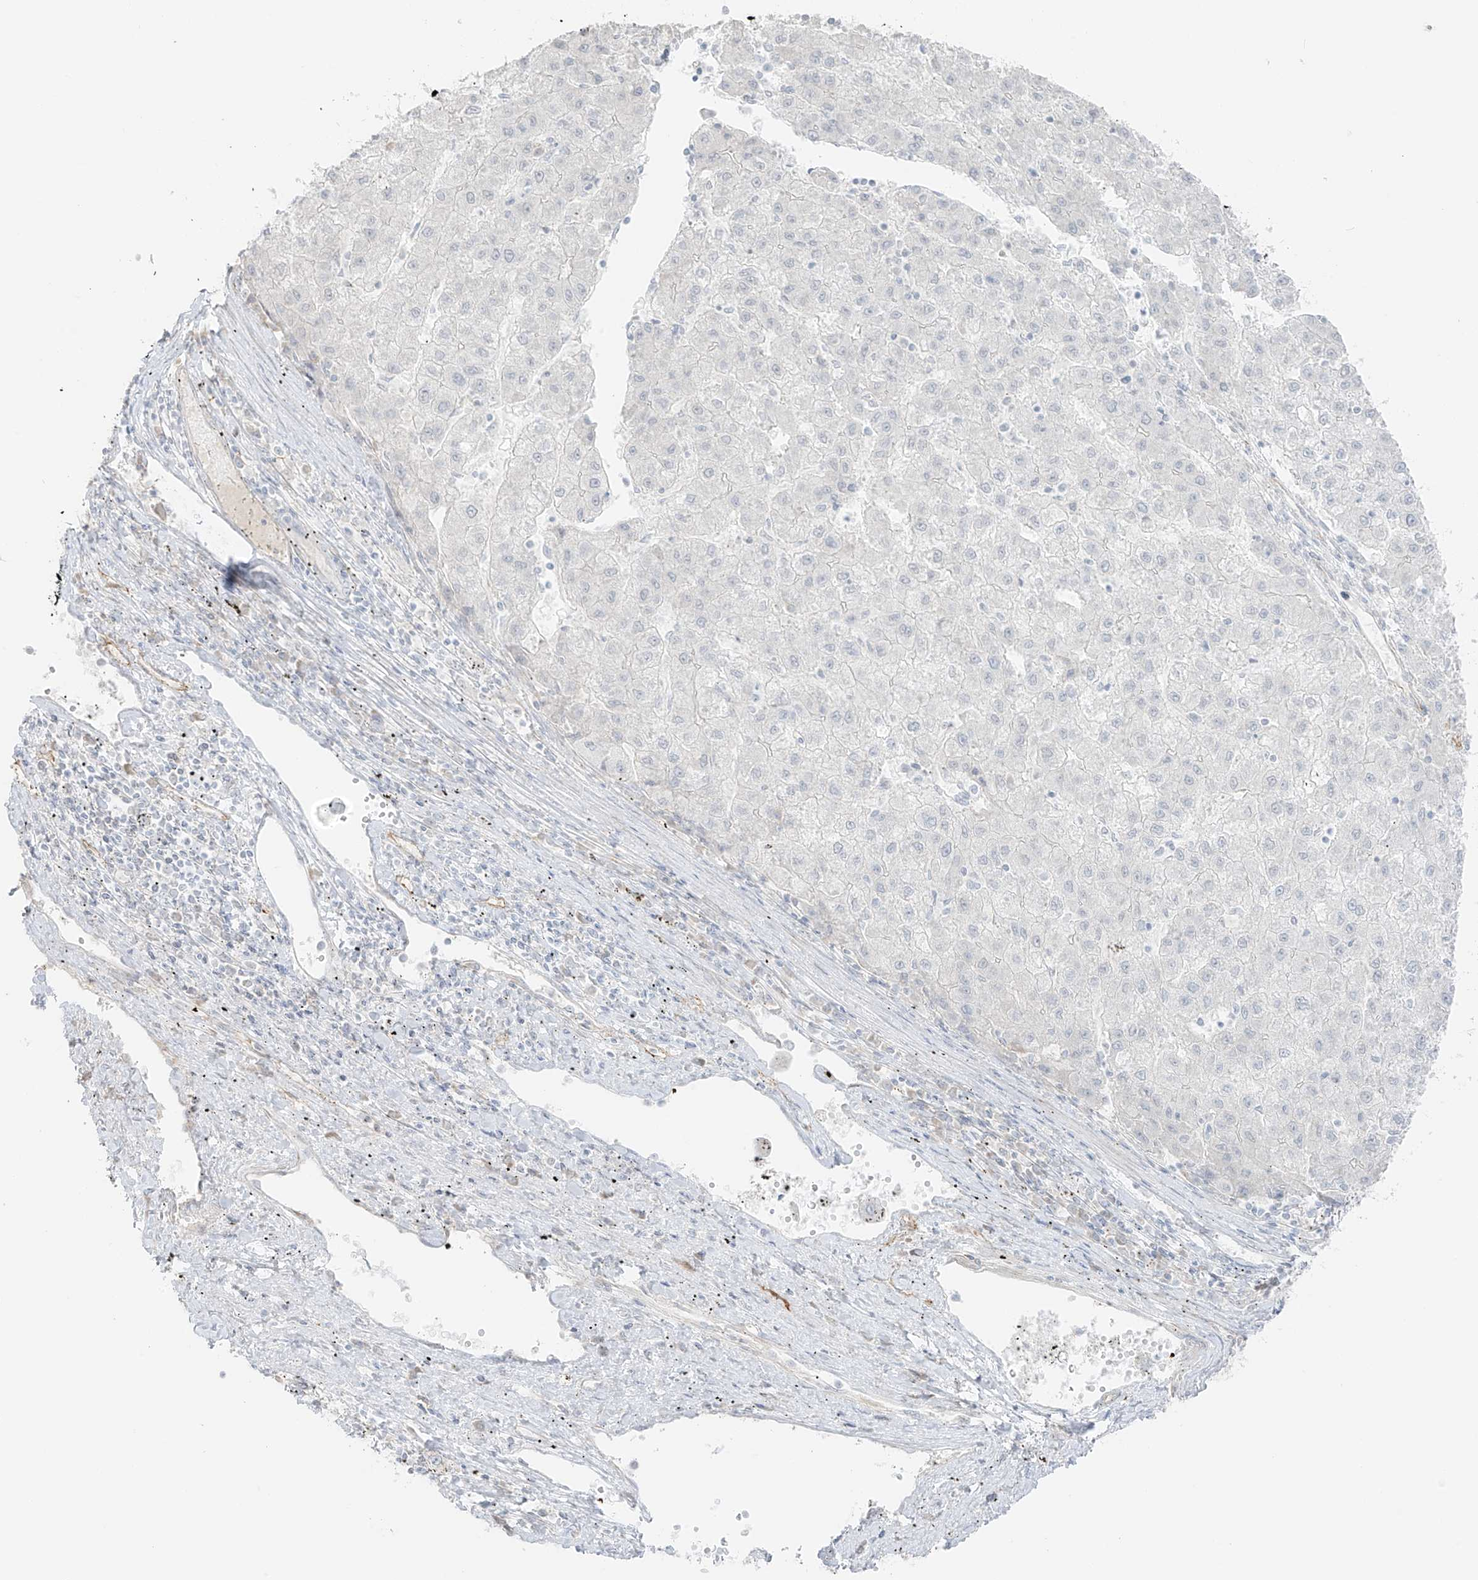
{"staining": {"intensity": "negative", "quantity": "none", "location": "none"}, "tissue": "liver cancer", "cell_type": "Tumor cells", "image_type": "cancer", "snomed": [{"axis": "morphology", "description": "Carcinoma, Hepatocellular, NOS"}, {"axis": "topography", "description": "Liver"}], "caption": "High power microscopy photomicrograph of an immunohistochemistry histopathology image of liver cancer (hepatocellular carcinoma), revealing no significant staining in tumor cells.", "gene": "C11orf87", "patient": {"sex": "male", "age": 72}}